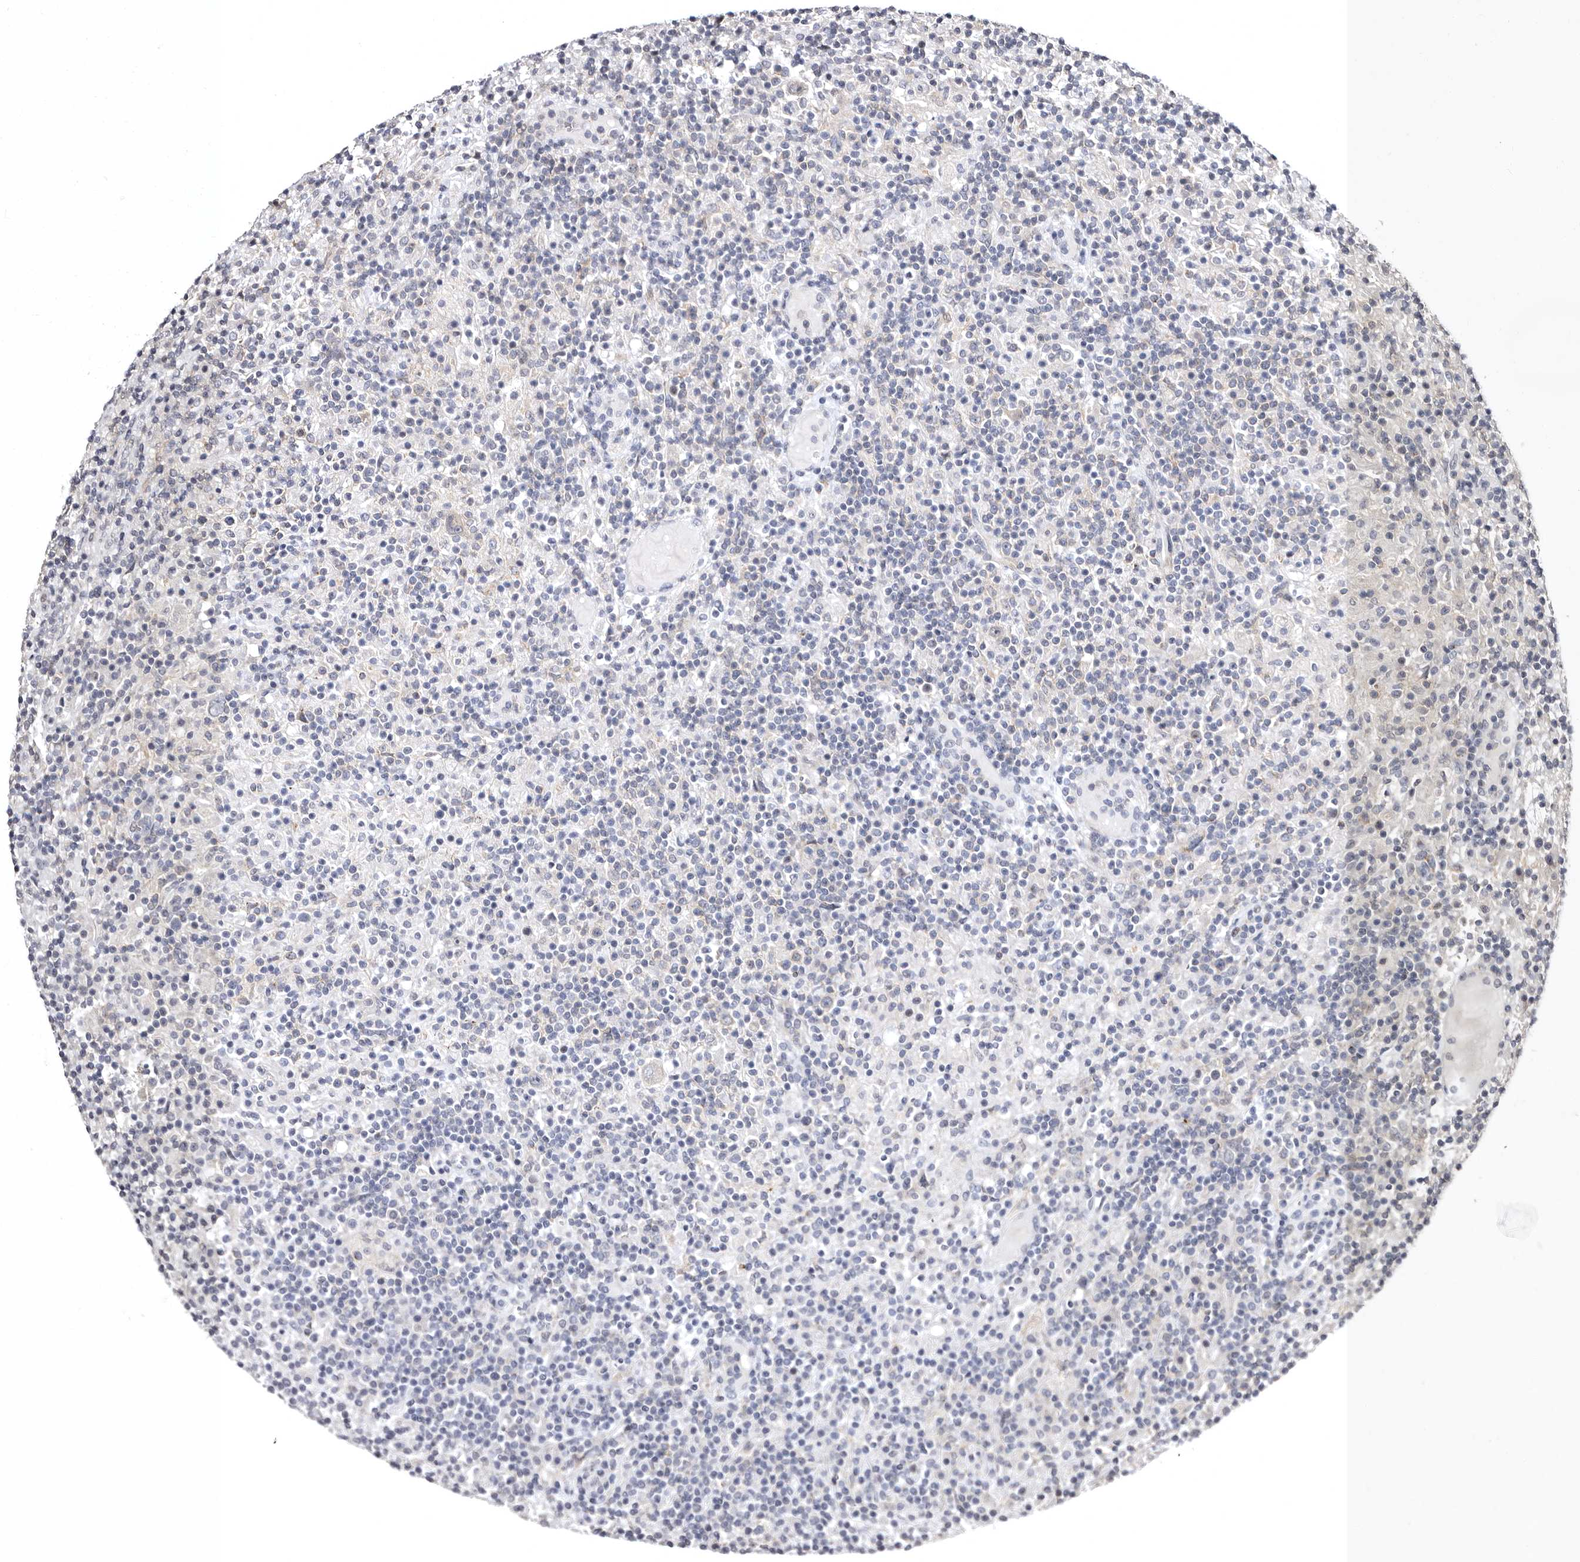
{"staining": {"intensity": "weak", "quantity": "<25%", "location": "cytoplasmic/membranous"}, "tissue": "lymphoma", "cell_type": "Tumor cells", "image_type": "cancer", "snomed": [{"axis": "morphology", "description": "Hodgkin's disease, NOS"}, {"axis": "topography", "description": "Lymph node"}], "caption": "Protein analysis of Hodgkin's disease shows no significant staining in tumor cells.", "gene": "PHF20L1", "patient": {"sex": "male", "age": 70}}